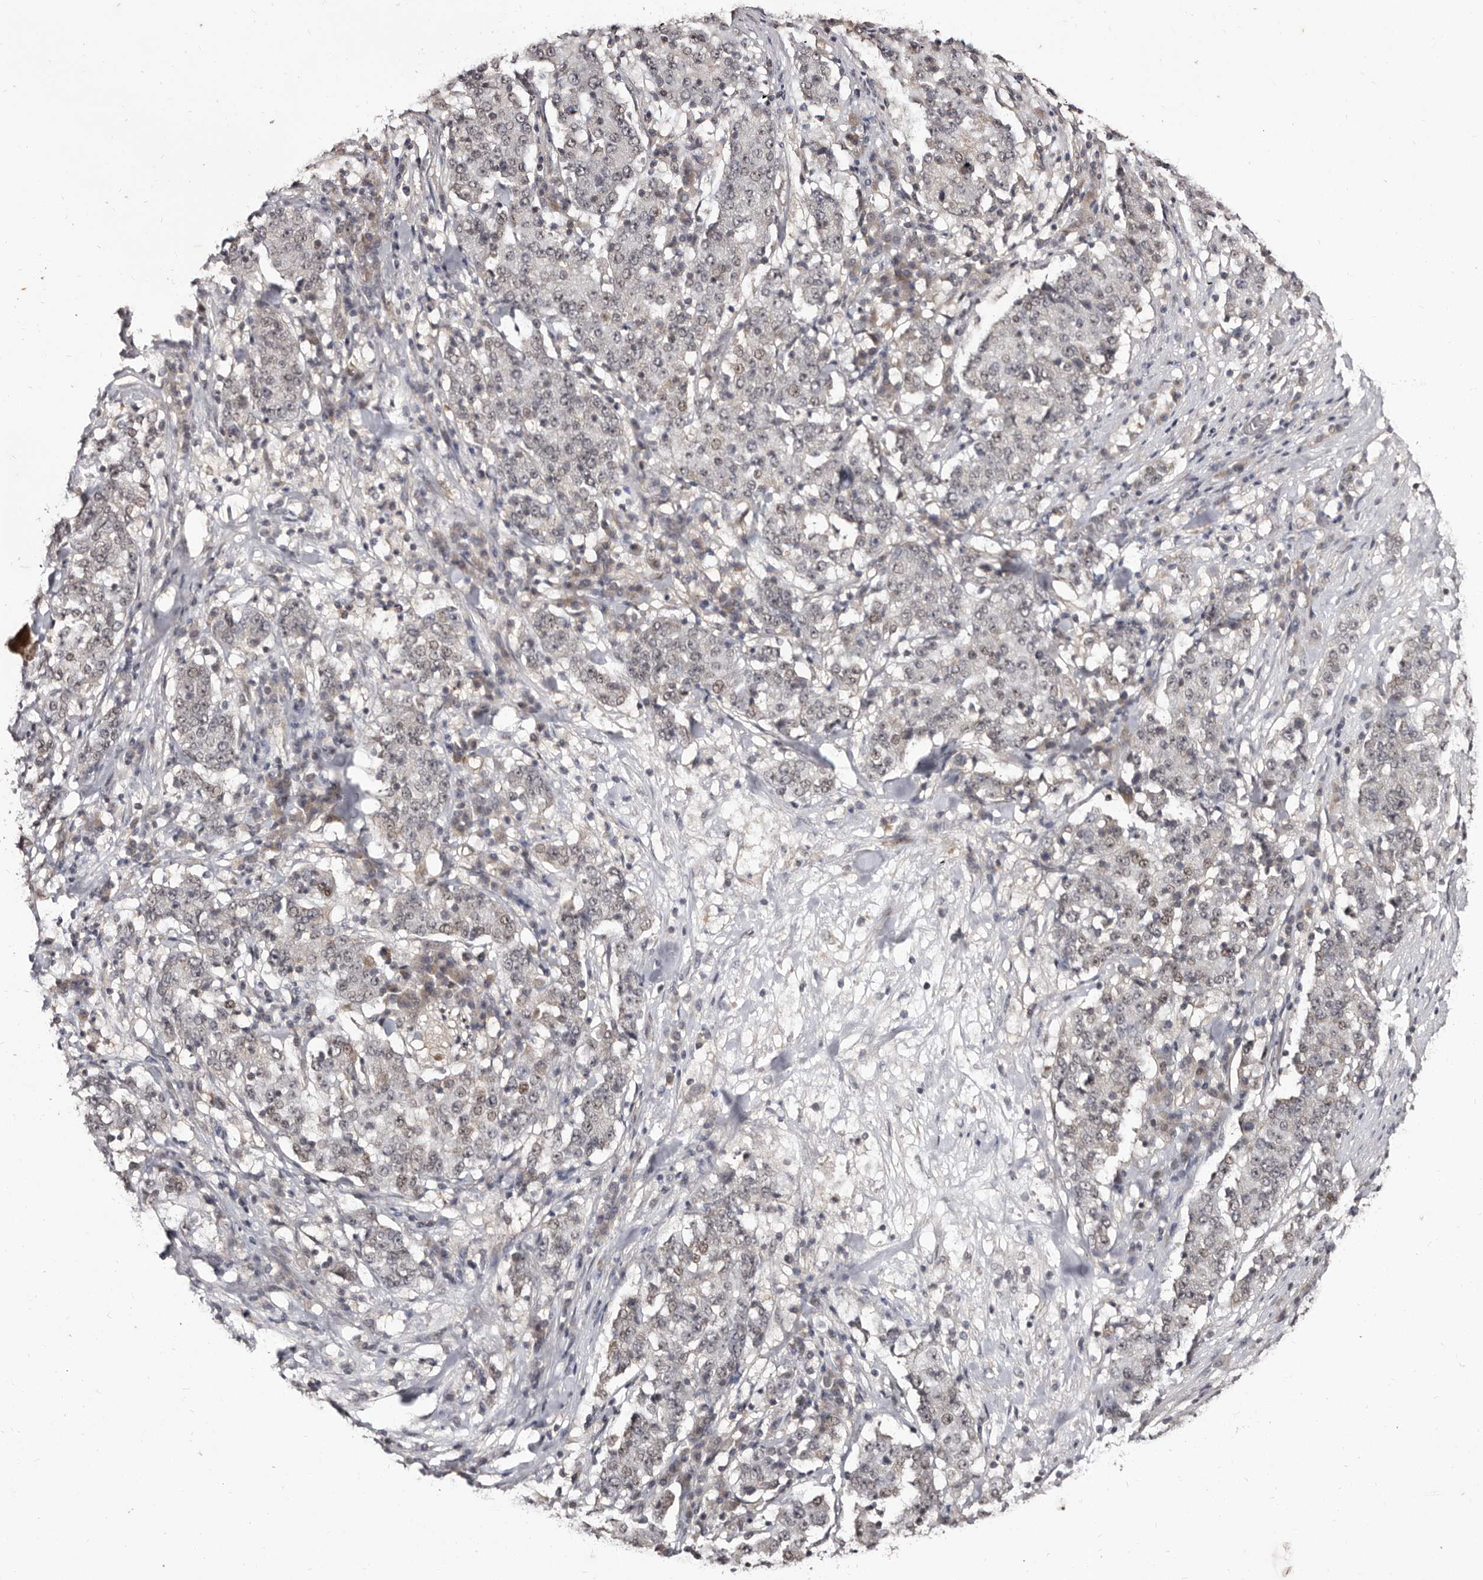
{"staining": {"intensity": "weak", "quantity": "<25%", "location": "nuclear"}, "tissue": "stomach cancer", "cell_type": "Tumor cells", "image_type": "cancer", "snomed": [{"axis": "morphology", "description": "Adenocarcinoma, NOS"}, {"axis": "topography", "description": "Stomach"}], "caption": "Immunohistochemical staining of stomach adenocarcinoma shows no significant staining in tumor cells.", "gene": "TBC1D22B", "patient": {"sex": "male", "age": 59}}